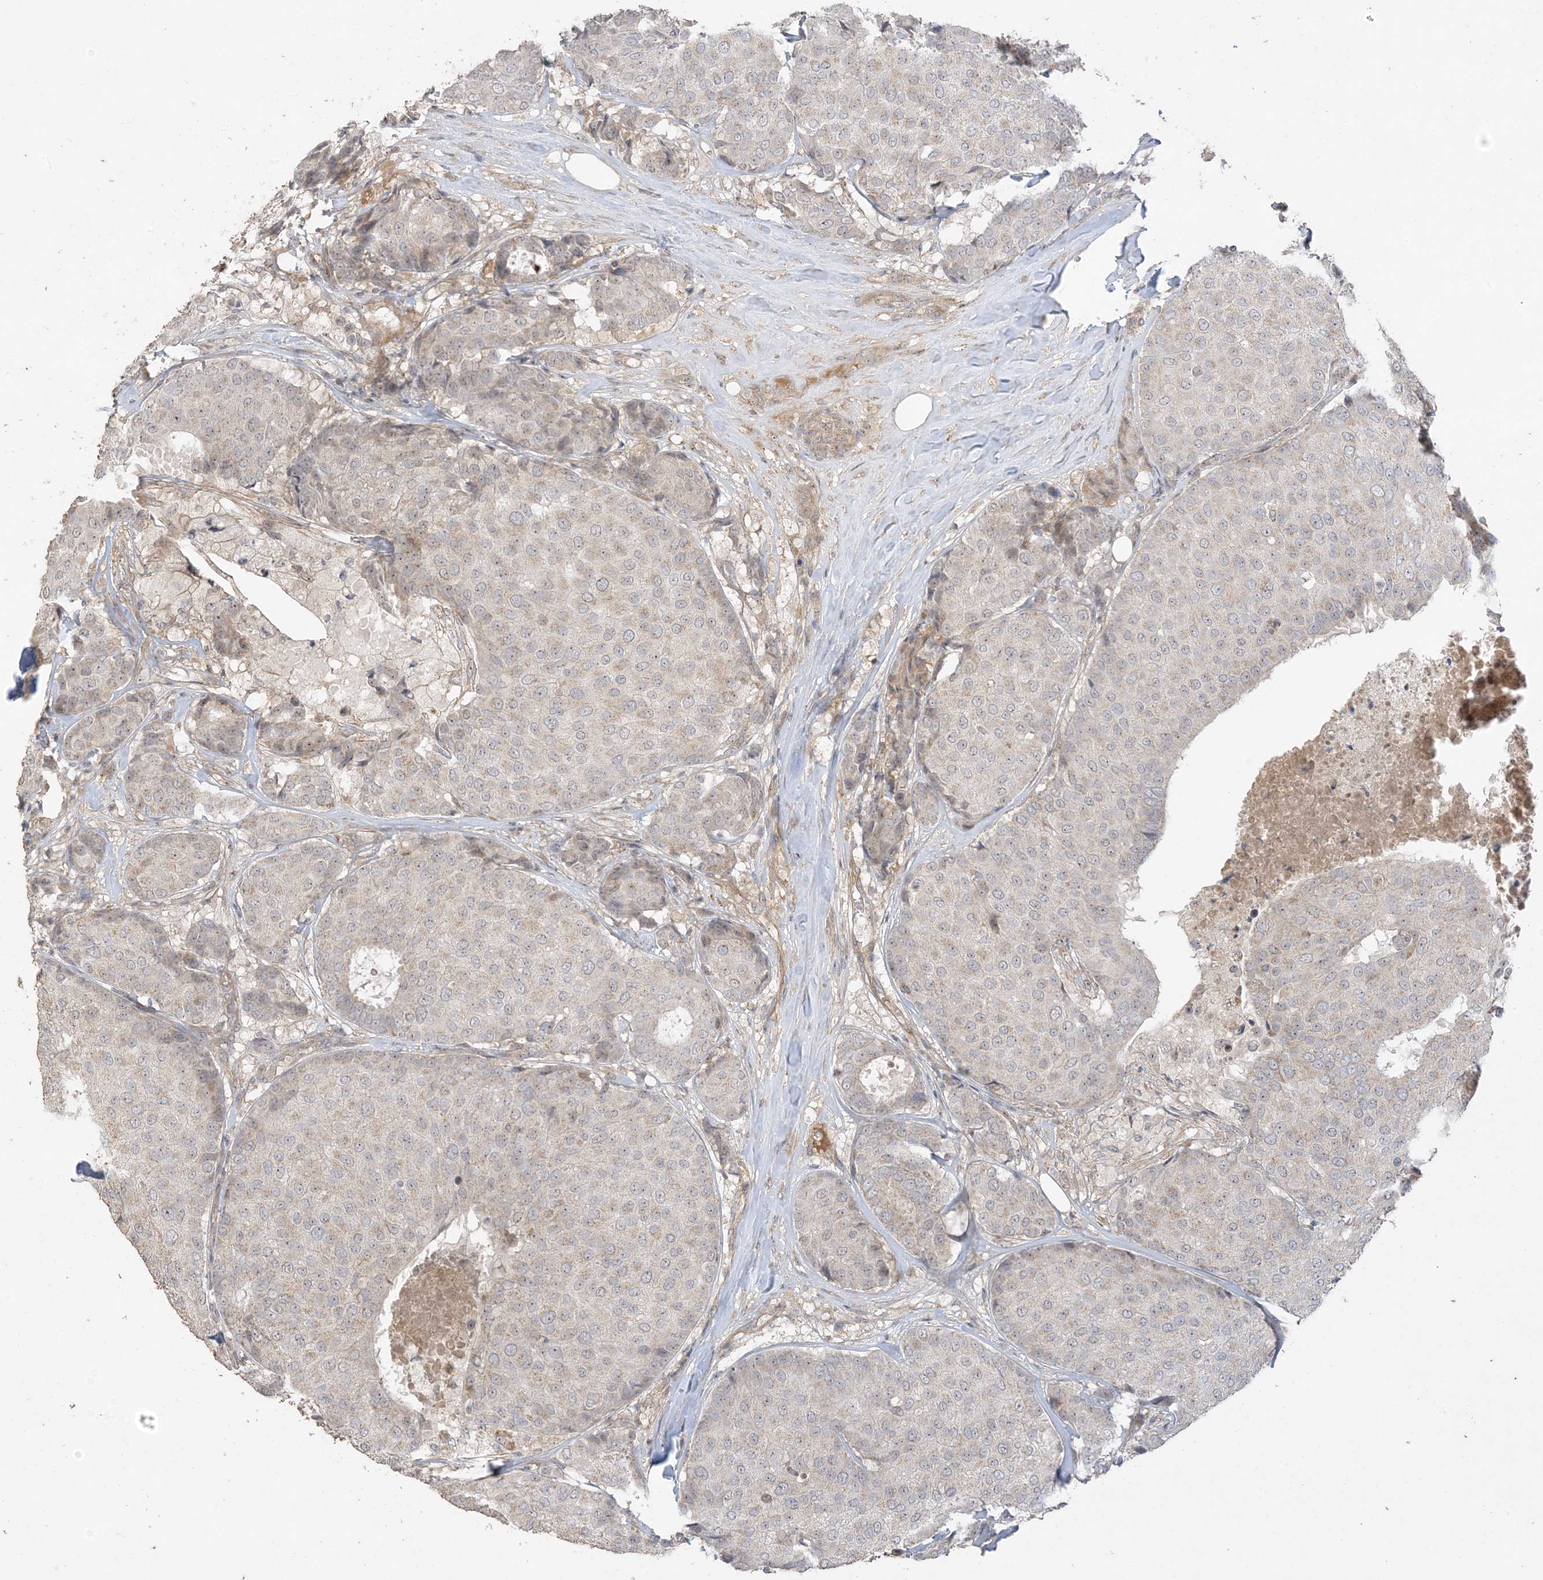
{"staining": {"intensity": "weak", "quantity": "<25%", "location": "nuclear"}, "tissue": "breast cancer", "cell_type": "Tumor cells", "image_type": "cancer", "snomed": [{"axis": "morphology", "description": "Duct carcinoma"}, {"axis": "topography", "description": "Breast"}], "caption": "Immunohistochemistry histopathology image of neoplastic tissue: human breast cancer (infiltrating ductal carcinoma) stained with DAB (3,3'-diaminobenzidine) shows no significant protein positivity in tumor cells. (Brightfield microscopy of DAB (3,3'-diaminobenzidine) immunohistochemistry at high magnification).", "gene": "DDX18", "patient": {"sex": "female", "age": 75}}